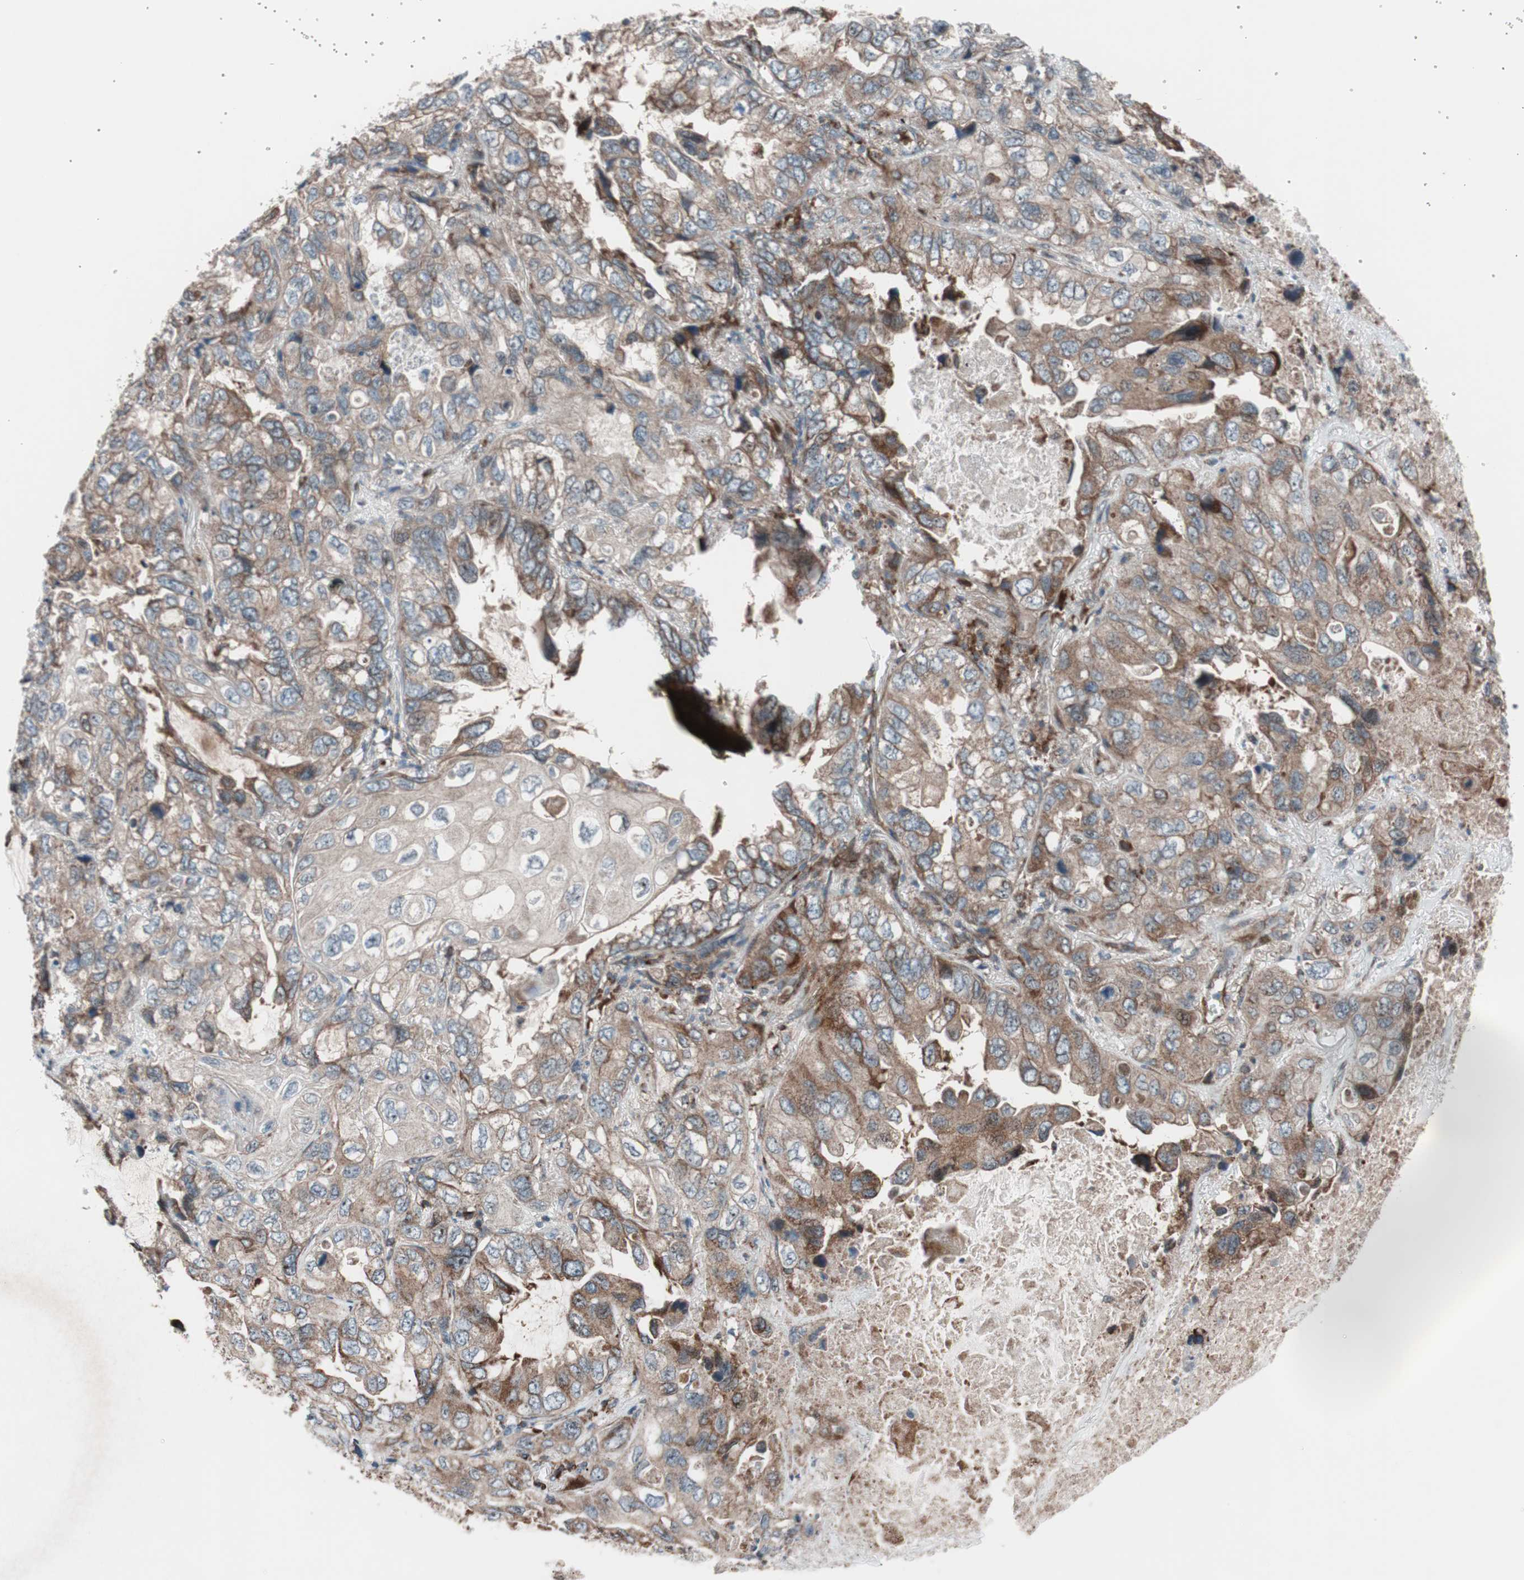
{"staining": {"intensity": "strong", "quantity": ">75%", "location": "cytoplasmic/membranous"}, "tissue": "lung cancer", "cell_type": "Tumor cells", "image_type": "cancer", "snomed": [{"axis": "morphology", "description": "Squamous cell carcinoma, NOS"}, {"axis": "topography", "description": "Lung"}], "caption": "This is an image of immunohistochemistry staining of lung squamous cell carcinoma, which shows strong expression in the cytoplasmic/membranous of tumor cells.", "gene": "CCL14", "patient": {"sex": "female", "age": 73}}